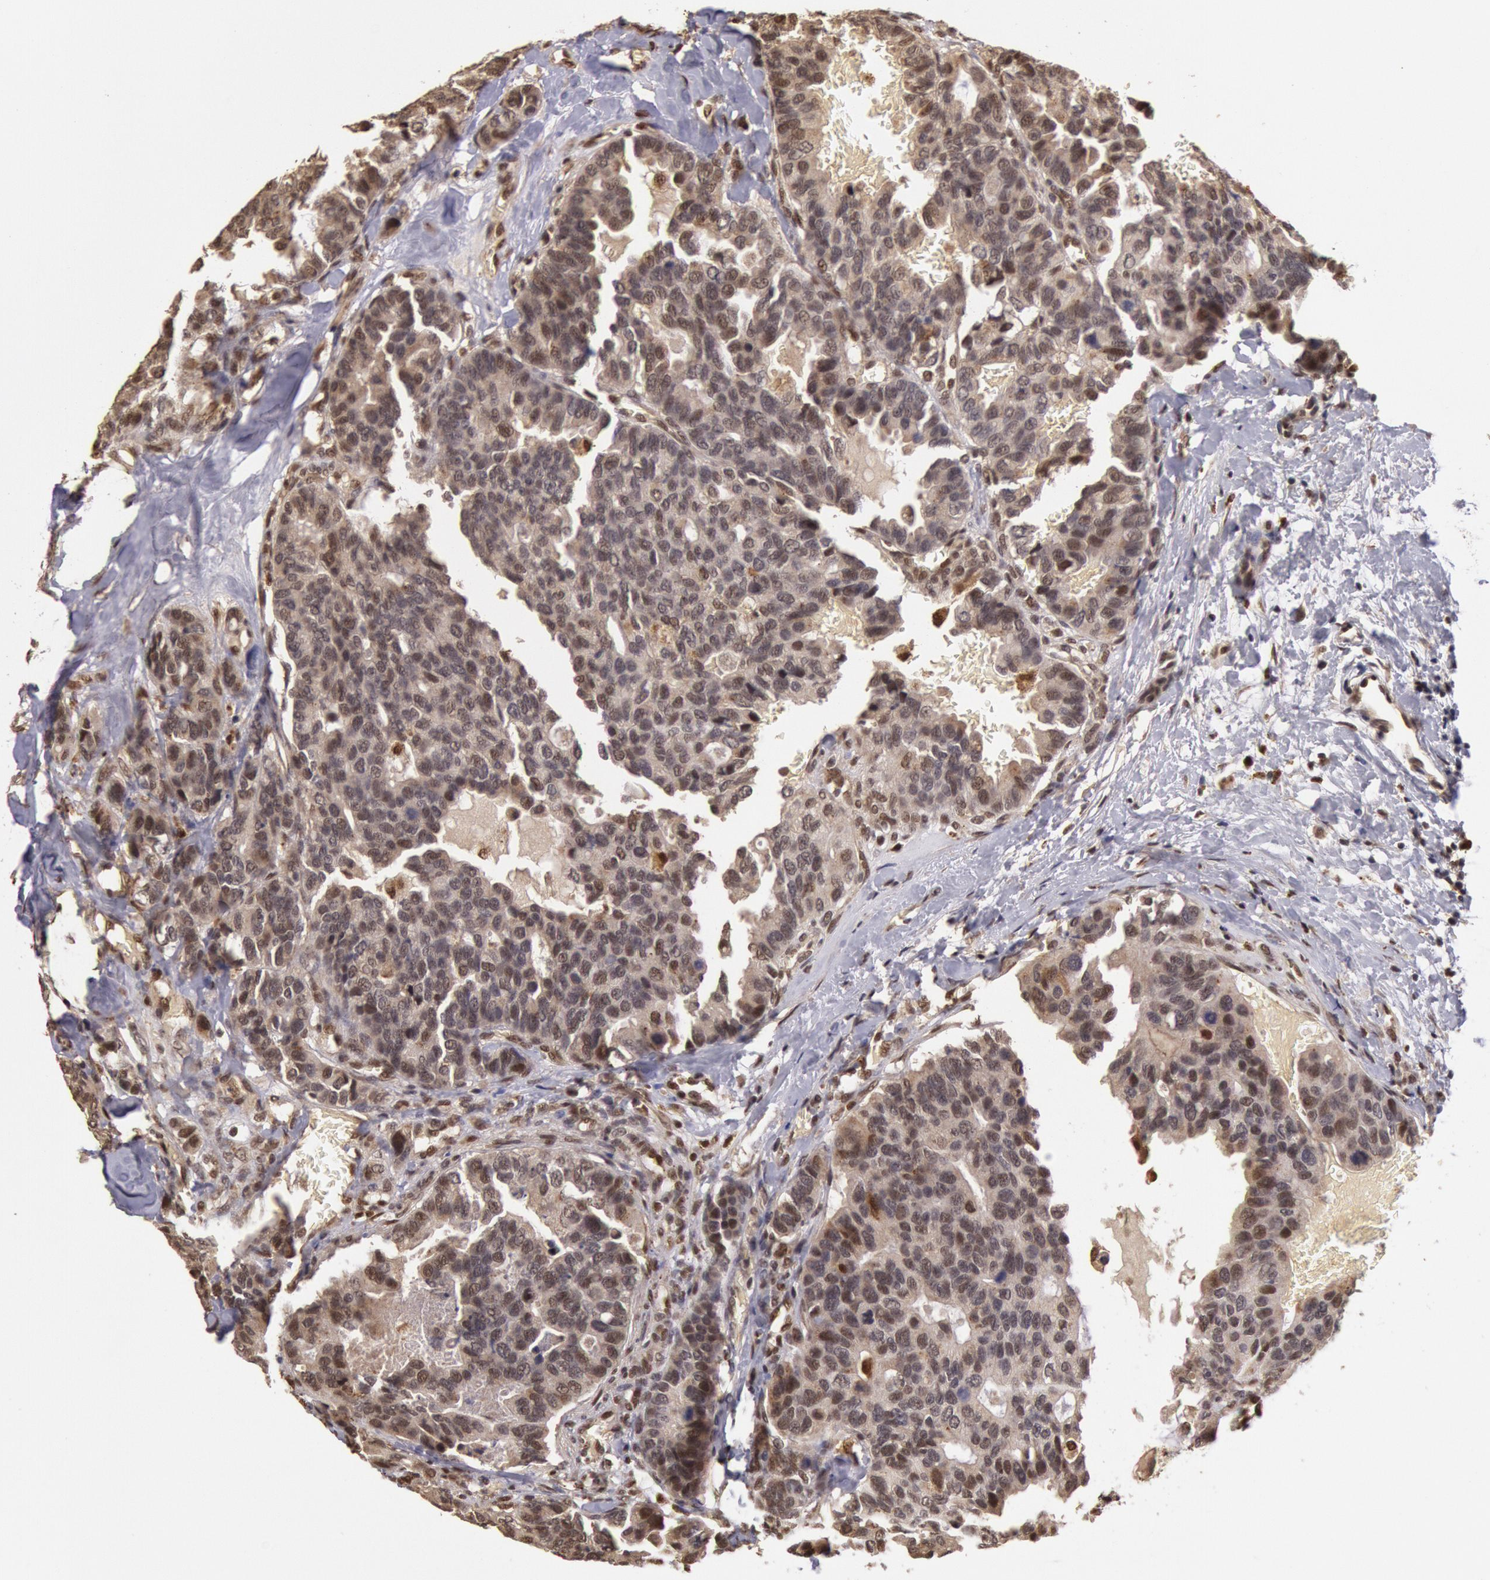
{"staining": {"intensity": "weak", "quantity": ">75%", "location": "nuclear"}, "tissue": "breast cancer", "cell_type": "Tumor cells", "image_type": "cancer", "snomed": [{"axis": "morphology", "description": "Duct carcinoma"}, {"axis": "topography", "description": "Breast"}], "caption": "Breast cancer (intraductal carcinoma) stained for a protein exhibits weak nuclear positivity in tumor cells.", "gene": "LIG4", "patient": {"sex": "female", "age": 69}}